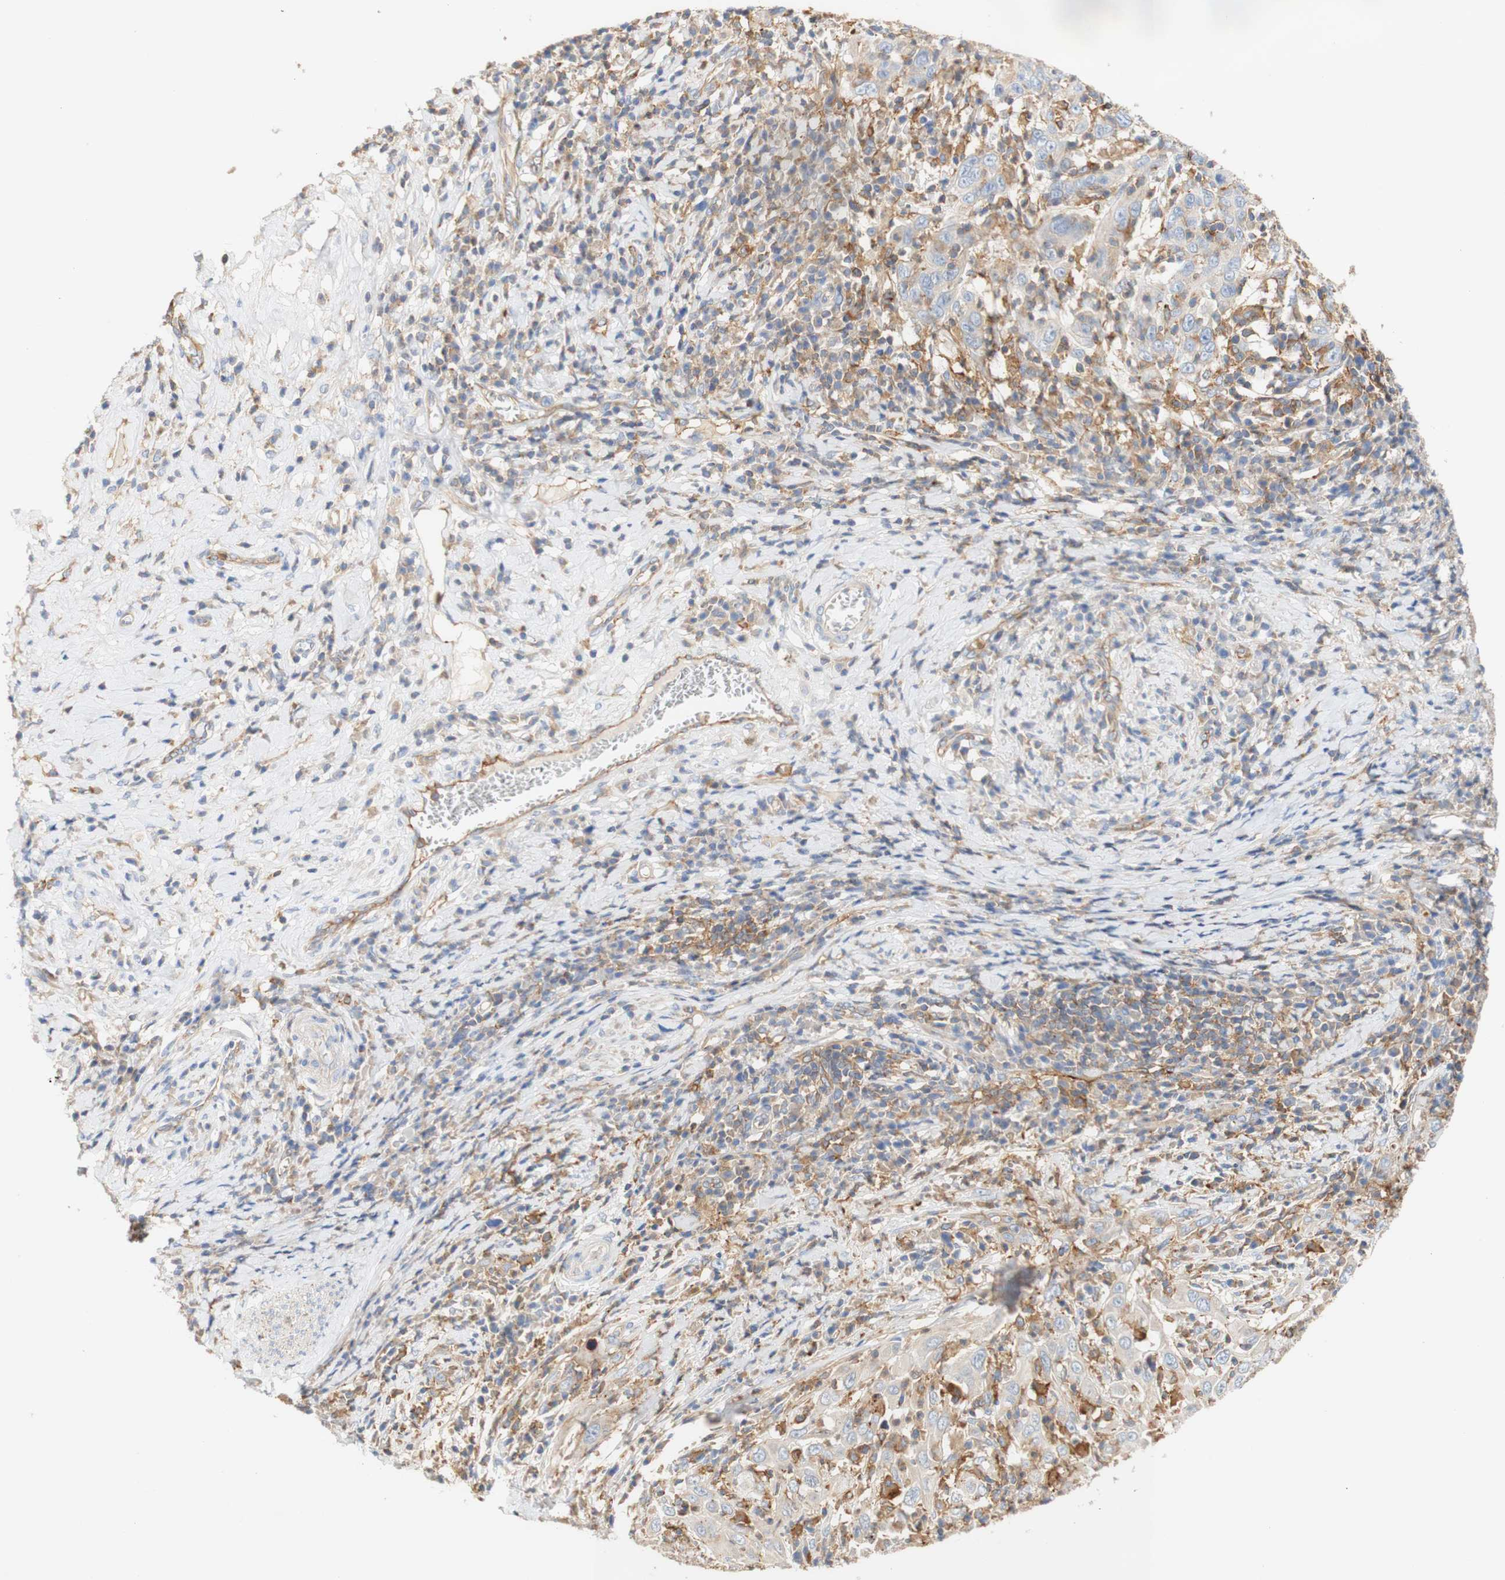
{"staining": {"intensity": "negative", "quantity": "none", "location": "none"}, "tissue": "cervical cancer", "cell_type": "Tumor cells", "image_type": "cancer", "snomed": [{"axis": "morphology", "description": "Squamous cell carcinoma, NOS"}, {"axis": "topography", "description": "Cervix"}], "caption": "The immunohistochemistry histopathology image has no significant staining in tumor cells of cervical squamous cell carcinoma tissue. (DAB IHC, high magnification).", "gene": "PCDH7", "patient": {"sex": "female", "age": 46}}